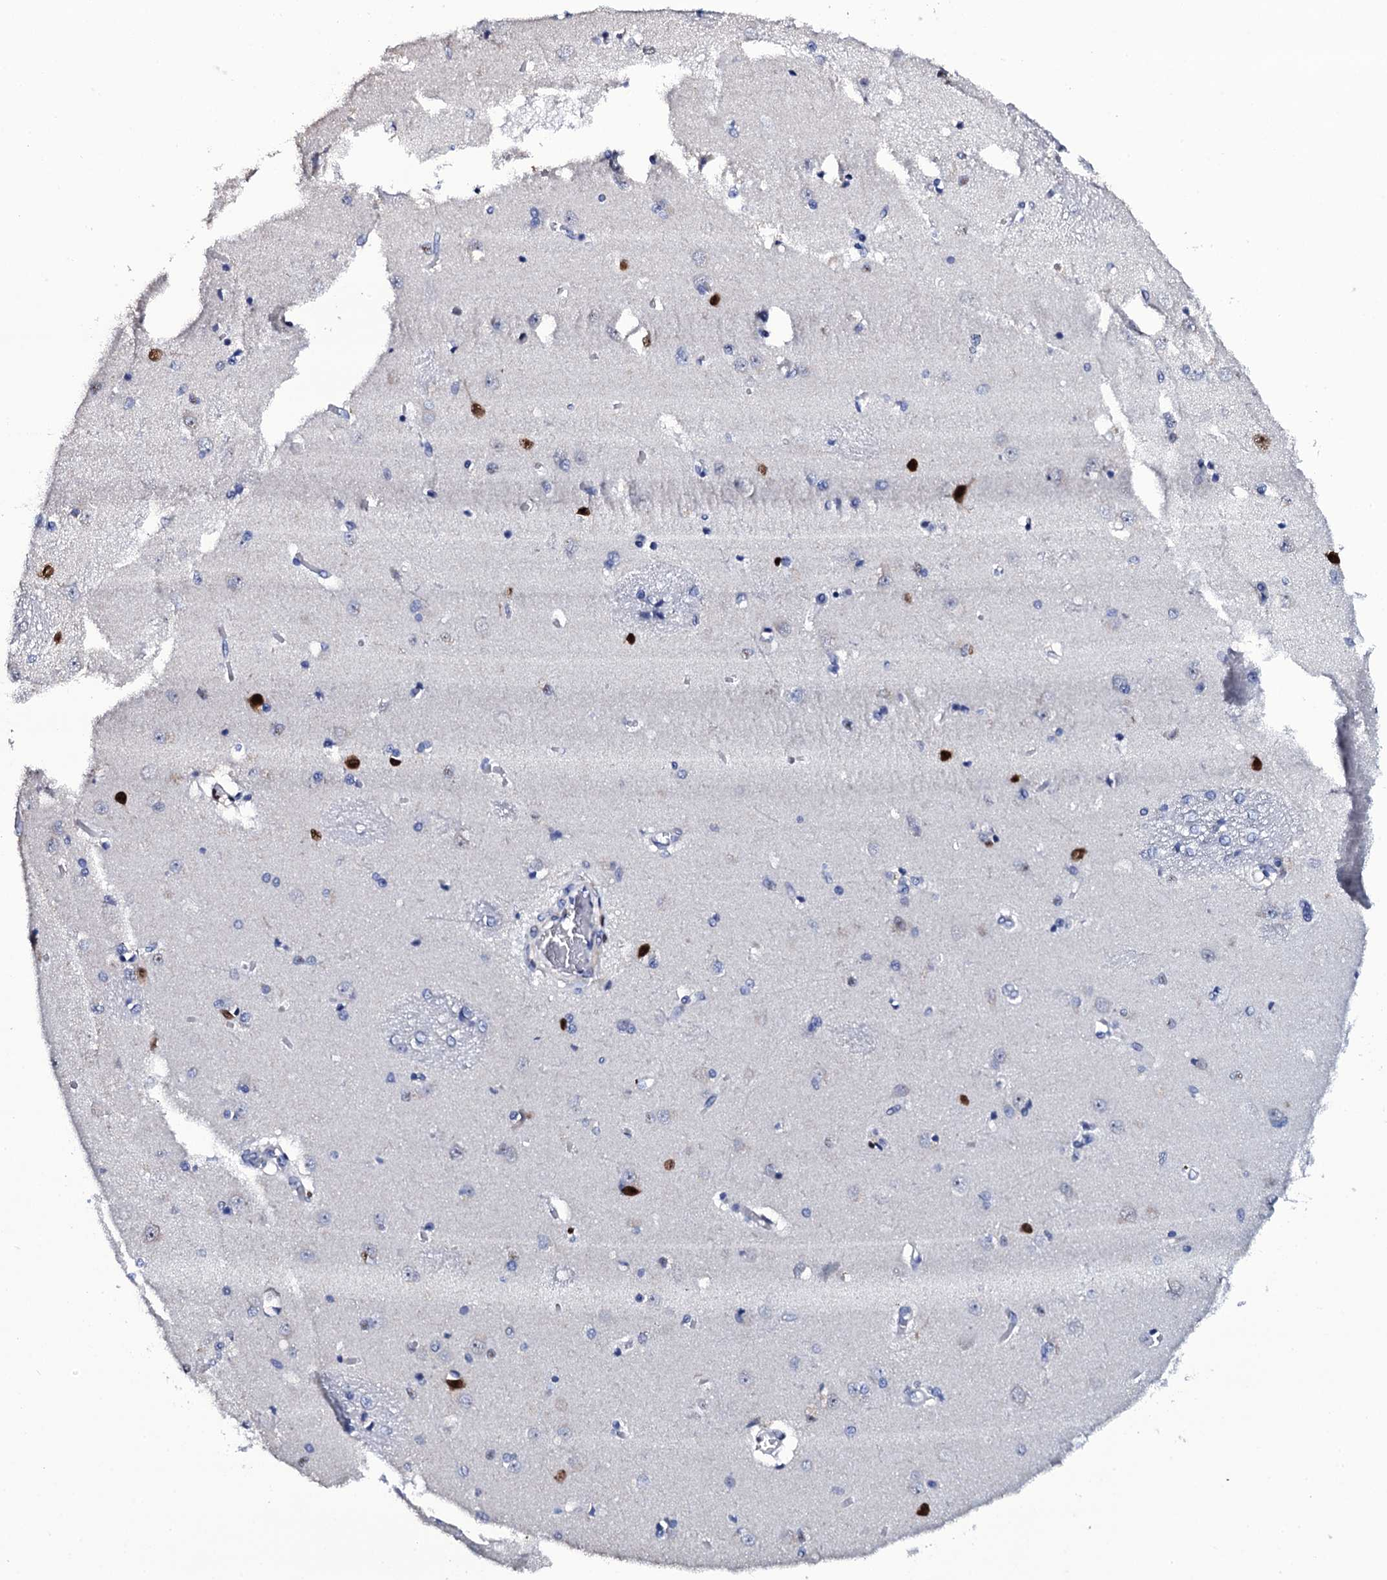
{"staining": {"intensity": "strong", "quantity": "<25%", "location": "nuclear"}, "tissue": "caudate", "cell_type": "Glial cells", "image_type": "normal", "snomed": [{"axis": "morphology", "description": "Normal tissue, NOS"}, {"axis": "topography", "description": "Lateral ventricle wall"}], "caption": "A brown stain shows strong nuclear staining of a protein in glial cells of benign caudate. (IHC, brightfield microscopy, high magnification).", "gene": "NPM2", "patient": {"sex": "male", "age": 37}}